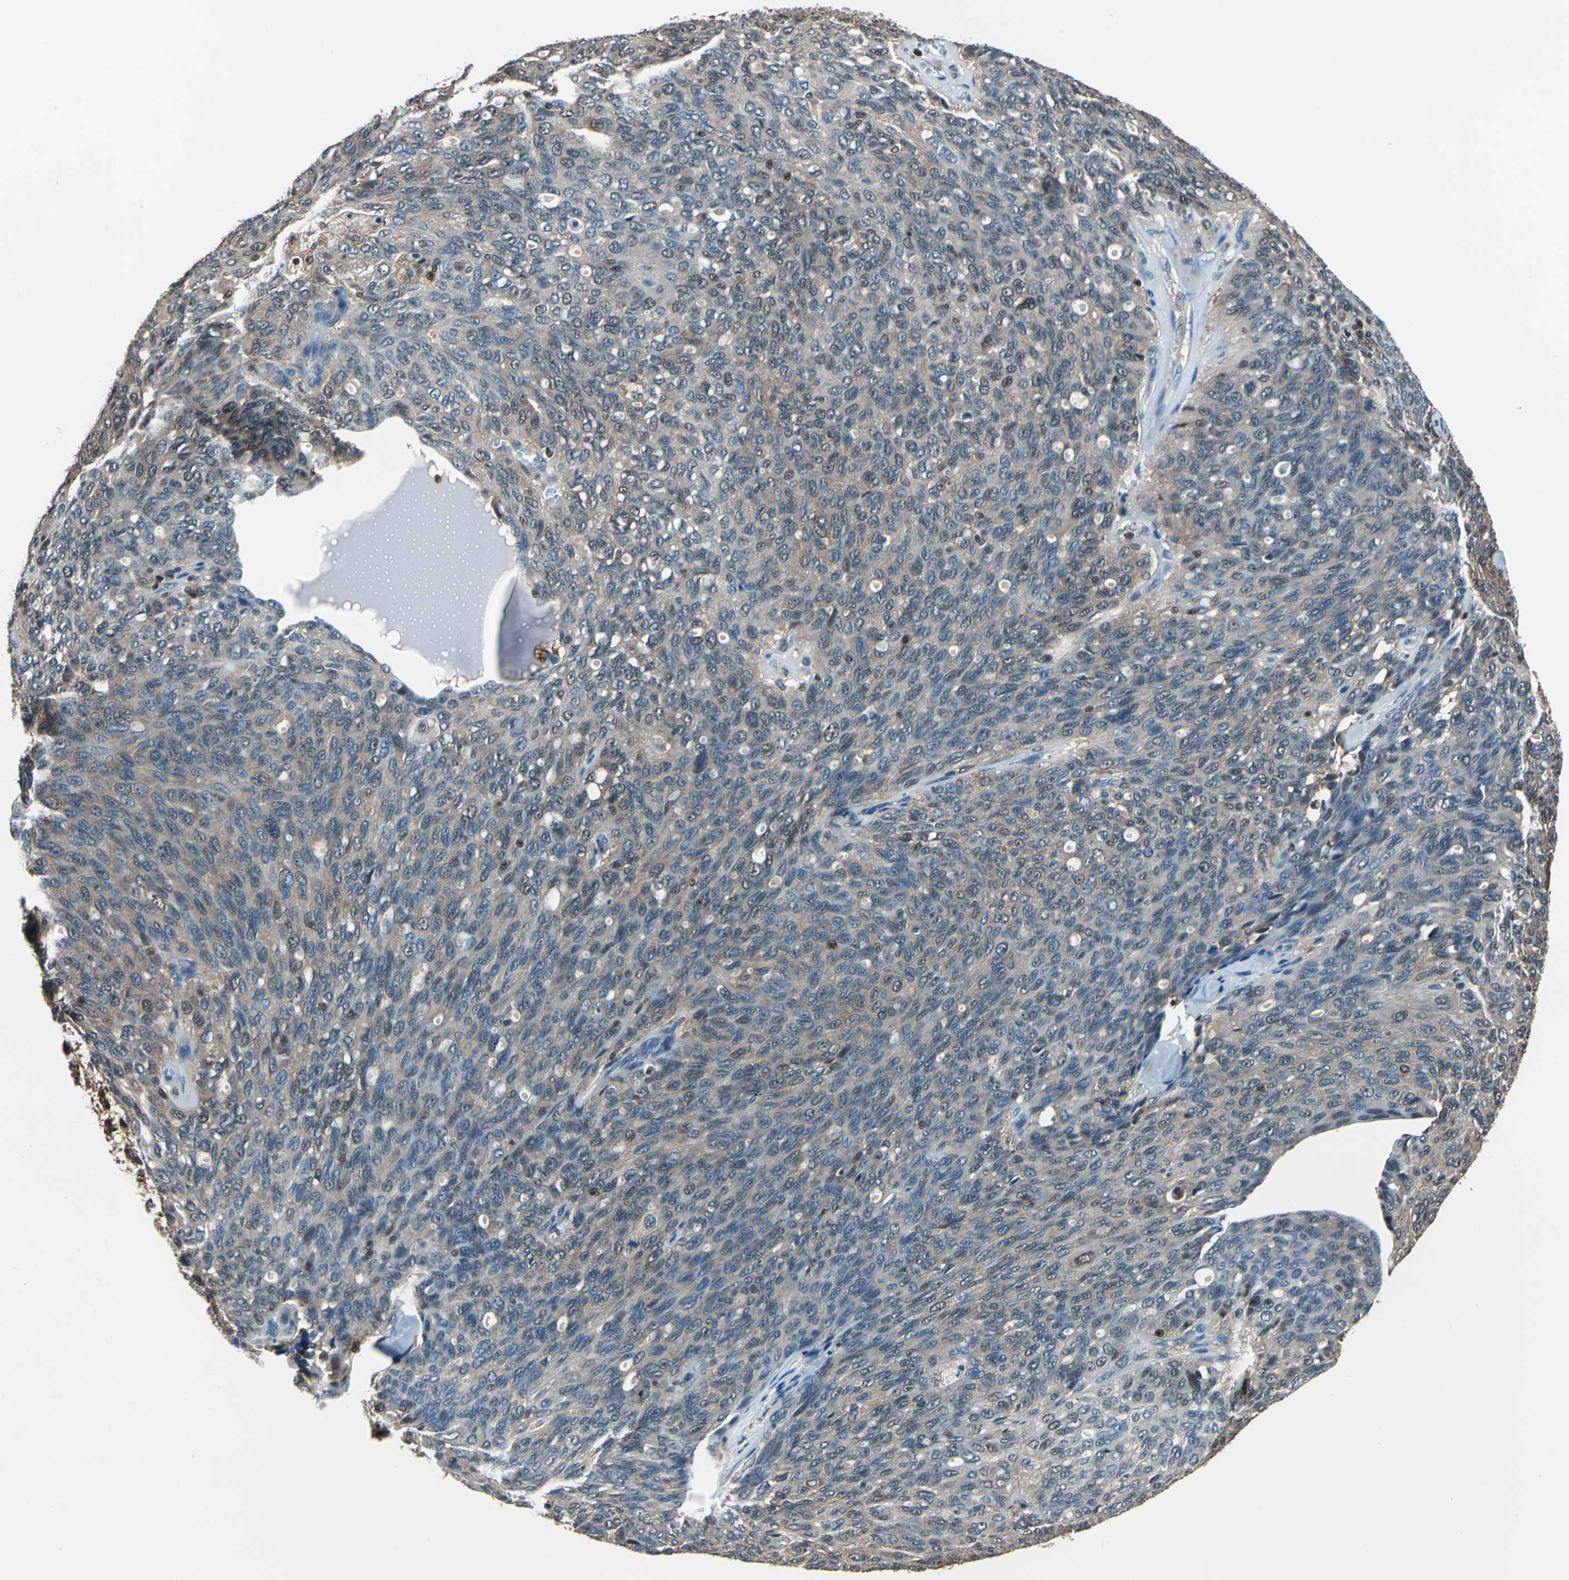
{"staining": {"intensity": "weak", "quantity": "25%-75%", "location": "cytoplasmic/membranous"}, "tissue": "ovarian cancer", "cell_type": "Tumor cells", "image_type": "cancer", "snomed": [{"axis": "morphology", "description": "Carcinoma, endometroid"}, {"axis": "topography", "description": "Ovary"}], "caption": "Endometroid carcinoma (ovarian) stained for a protein (brown) shows weak cytoplasmic/membranous positive staining in approximately 25%-75% of tumor cells.", "gene": "PSME1", "patient": {"sex": "female", "age": 60}}